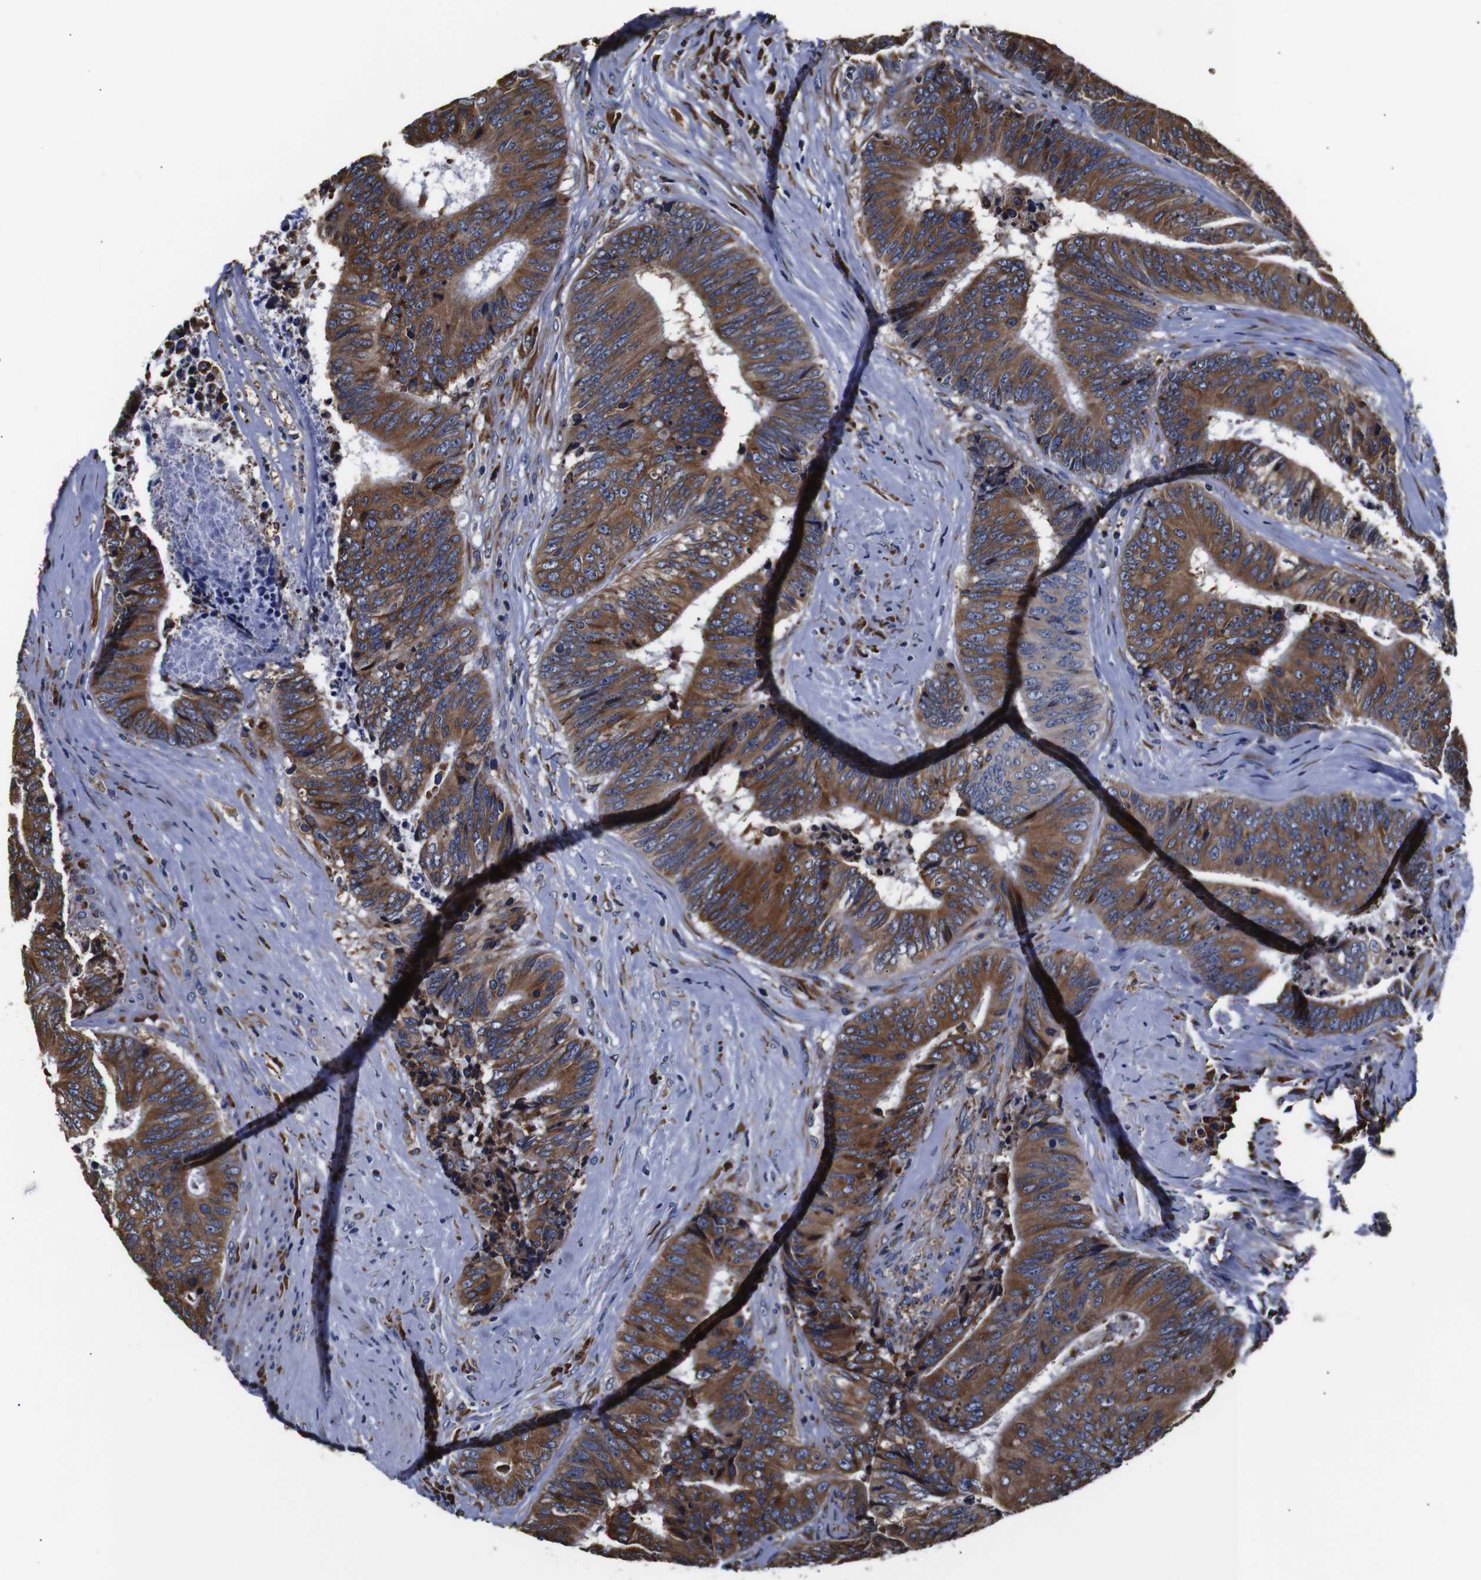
{"staining": {"intensity": "moderate", "quantity": ">75%", "location": "cytoplasmic/membranous"}, "tissue": "colorectal cancer", "cell_type": "Tumor cells", "image_type": "cancer", "snomed": [{"axis": "morphology", "description": "Adenocarcinoma, NOS"}, {"axis": "topography", "description": "Rectum"}], "caption": "Protein expression analysis of human colorectal cancer (adenocarcinoma) reveals moderate cytoplasmic/membranous staining in approximately >75% of tumor cells.", "gene": "PPIB", "patient": {"sex": "male", "age": 72}}